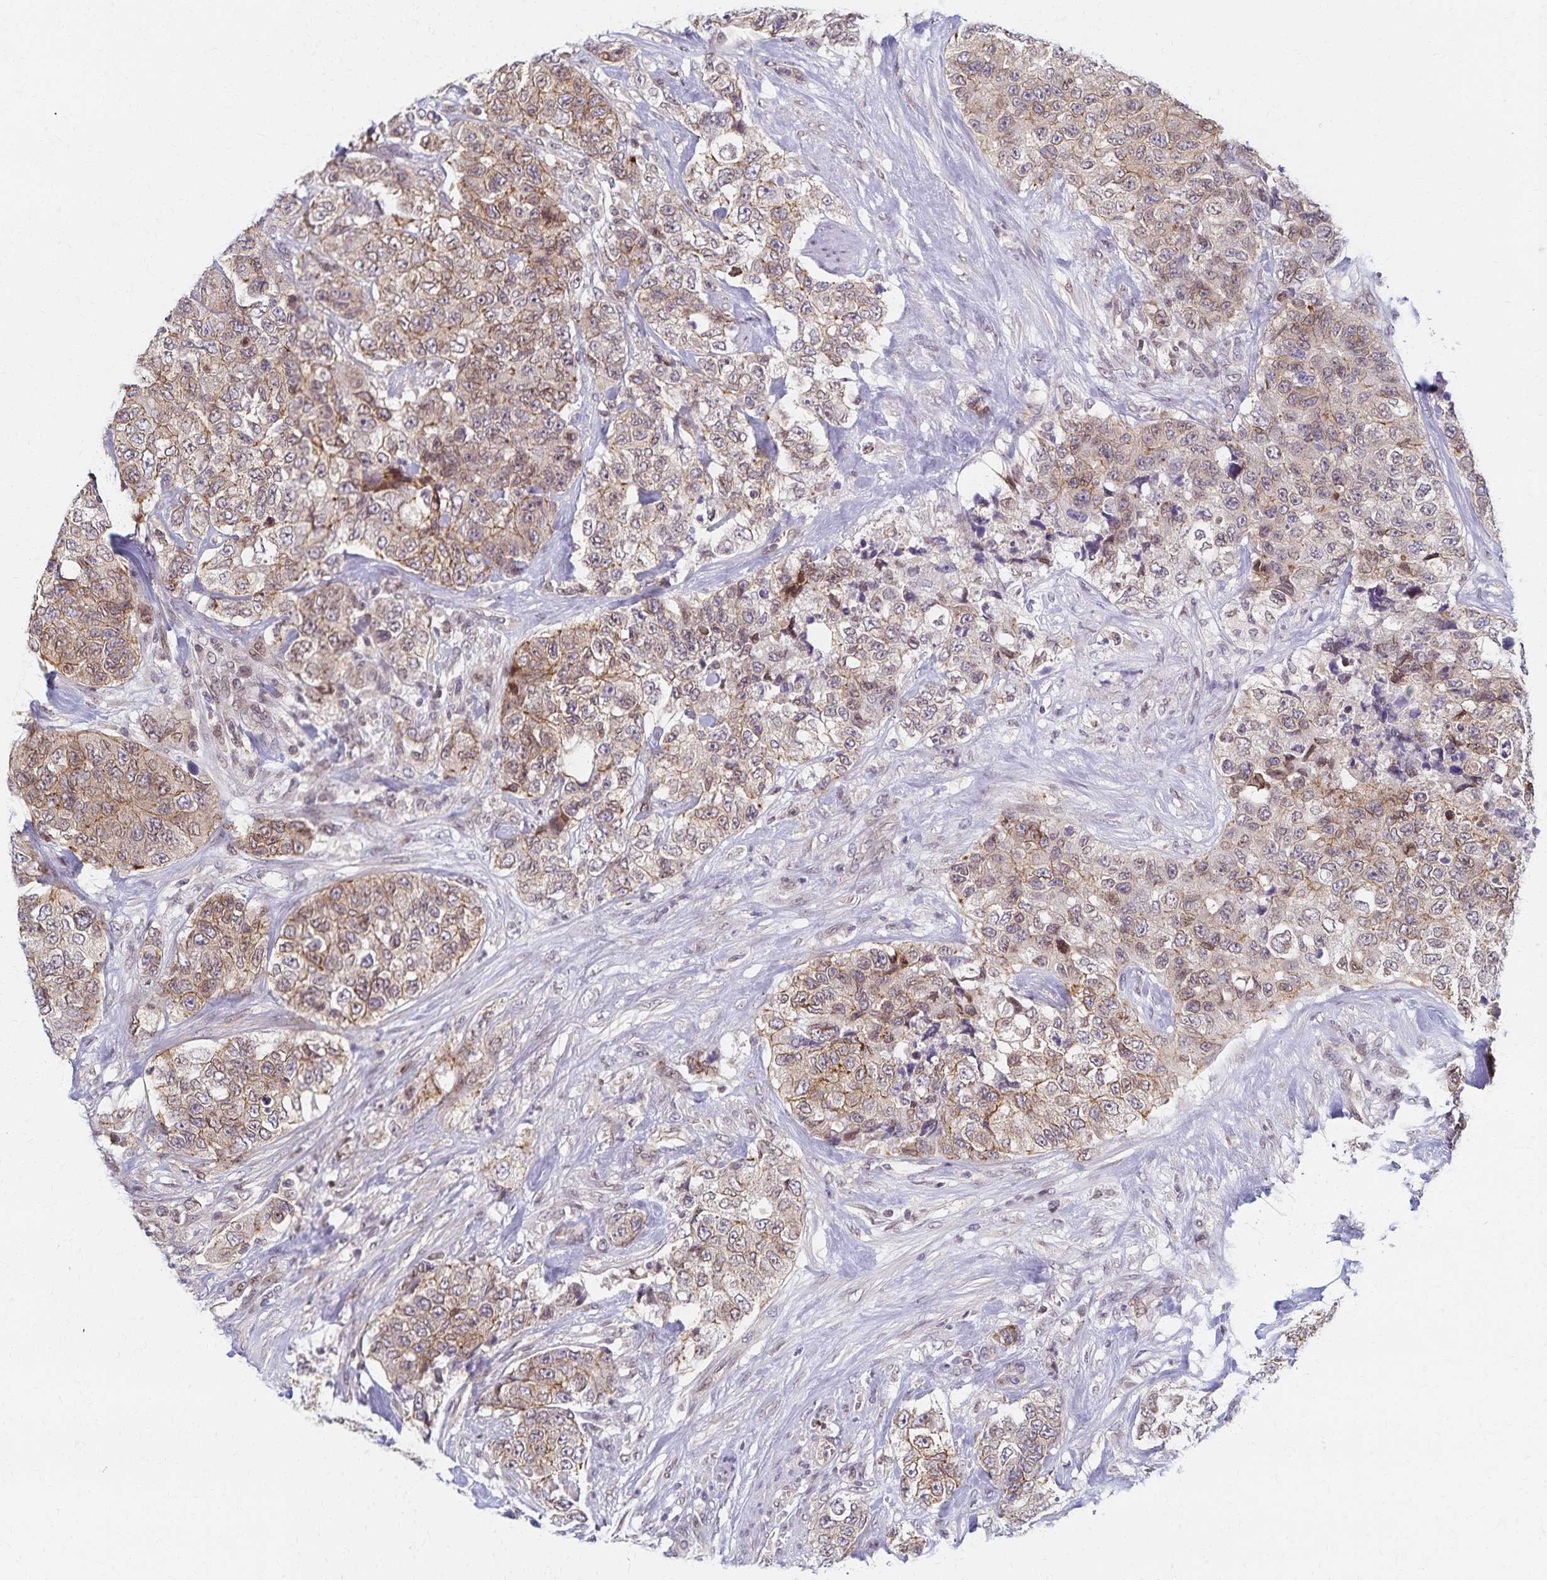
{"staining": {"intensity": "weak", "quantity": ">75%", "location": "cytoplasmic/membranous"}, "tissue": "urothelial cancer", "cell_type": "Tumor cells", "image_type": "cancer", "snomed": [{"axis": "morphology", "description": "Urothelial carcinoma, High grade"}, {"axis": "topography", "description": "Urinary bladder"}], "caption": "Brown immunohistochemical staining in human urothelial cancer demonstrates weak cytoplasmic/membranous expression in approximately >75% of tumor cells. (IHC, brightfield microscopy, high magnification).", "gene": "RAB9B", "patient": {"sex": "female", "age": 78}}